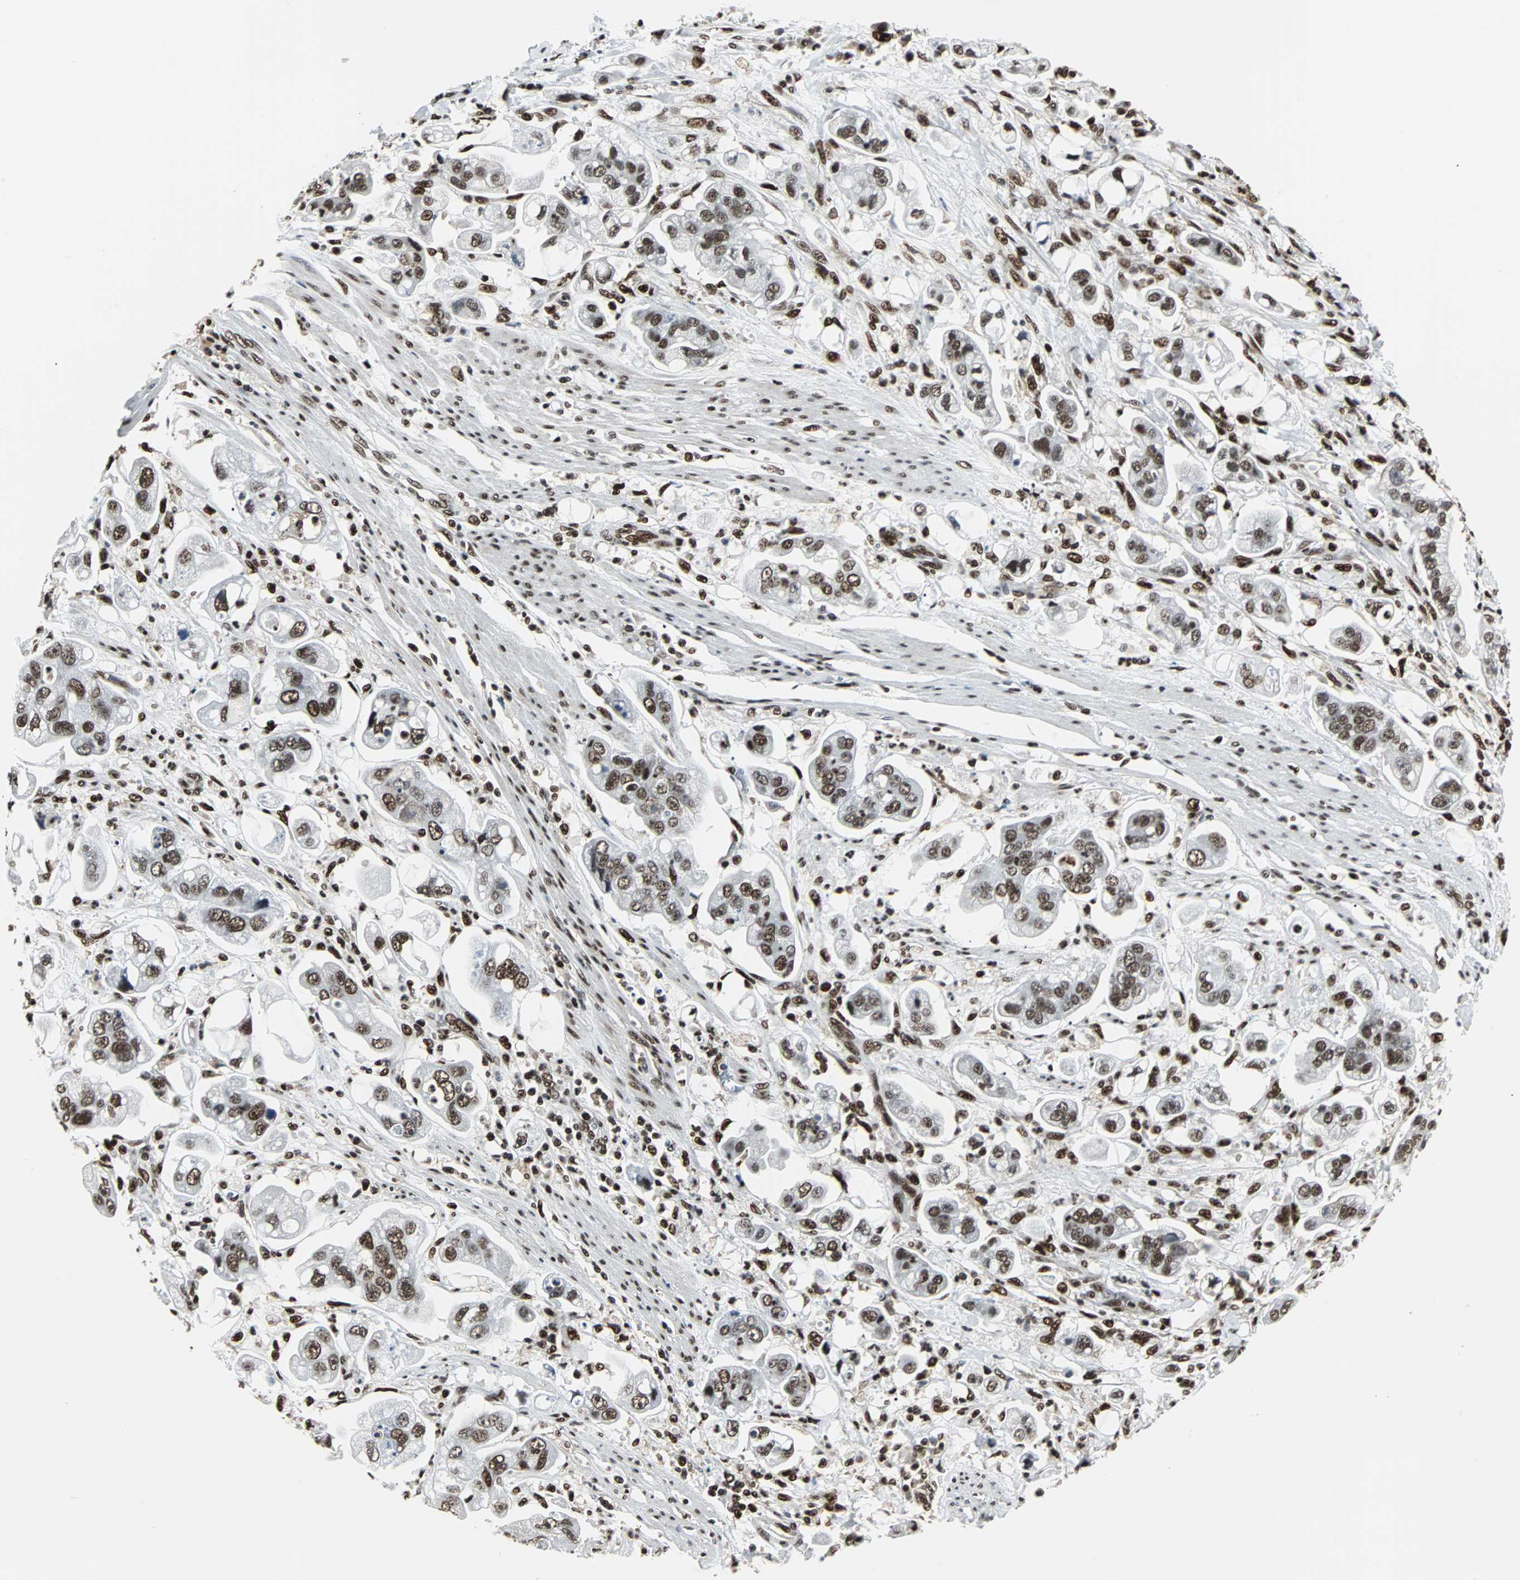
{"staining": {"intensity": "strong", "quantity": ">75%", "location": "nuclear"}, "tissue": "stomach cancer", "cell_type": "Tumor cells", "image_type": "cancer", "snomed": [{"axis": "morphology", "description": "Adenocarcinoma, NOS"}, {"axis": "topography", "description": "Stomach"}], "caption": "Brown immunohistochemical staining in human stomach adenocarcinoma demonstrates strong nuclear staining in approximately >75% of tumor cells. (brown staining indicates protein expression, while blue staining denotes nuclei).", "gene": "XRCC4", "patient": {"sex": "male", "age": 62}}